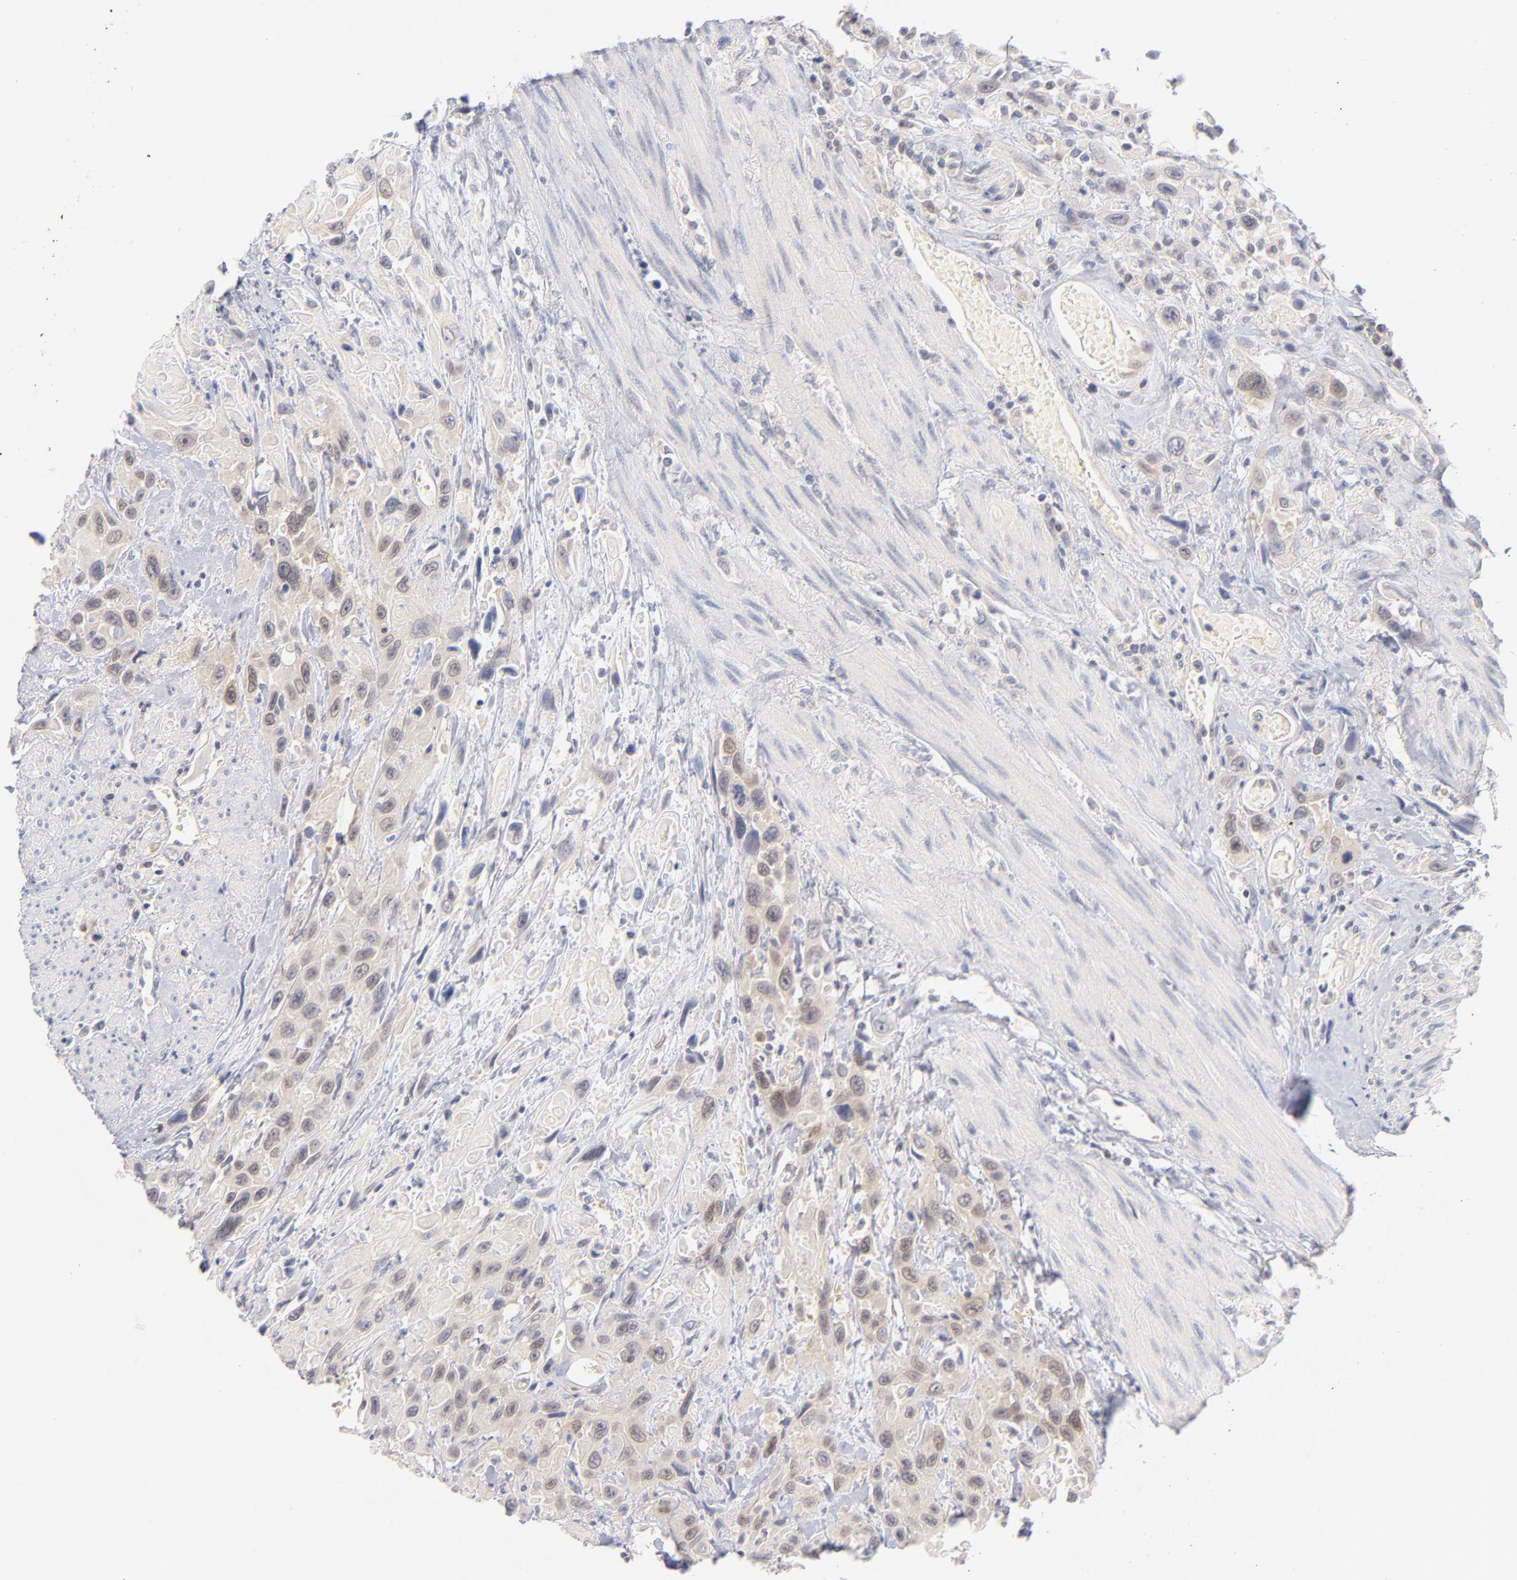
{"staining": {"intensity": "weak", "quantity": ">75%", "location": "cytoplasmic/membranous,nuclear"}, "tissue": "urothelial cancer", "cell_type": "Tumor cells", "image_type": "cancer", "snomed": [{"axis": "morphology", "description": "Urothelial carcinoma, High grade"}, {"axis": "topography", "description": "Urinary bladder"}], "caption": "Immunohistochemical staining of urothelial carcinoma (high-grade) demonstrates weak cytoplasmic/membranous and nuclear protein expression in about >75% of tumor cells. (brown staining indicates protein expression, while blue staining denotes nuclei).", "gene": "CASP6", "patient": {"sex": "female", "age": 84}}